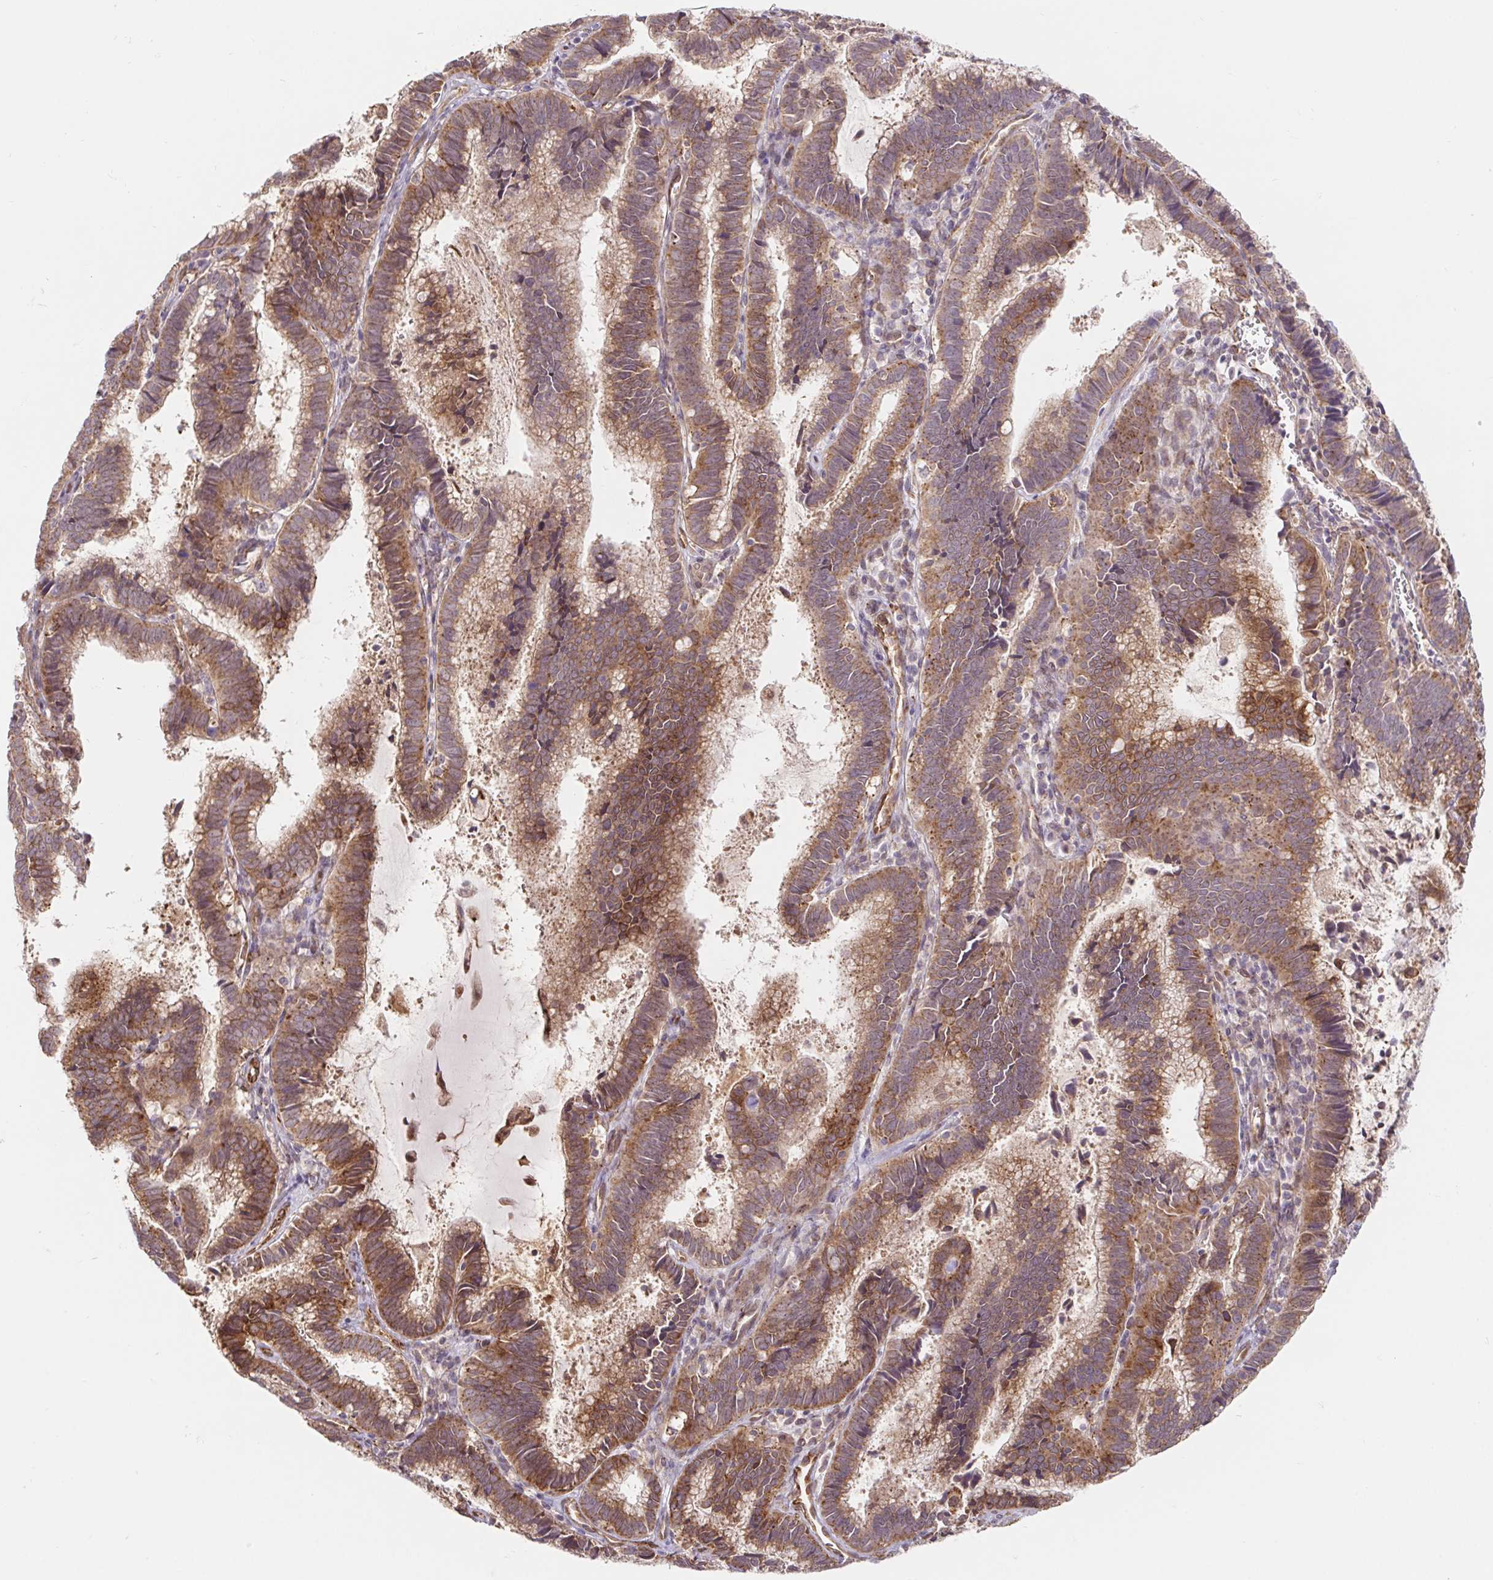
{"staining": {"intensity": "moderate", "quantity": ">75%", "location": "cytoplasmic/membranous"}, "tissue": "cervical cancer", "cell_type": "Tumor cells", "image_type": "cancer", "snomed": [{"axis": "morphology", "description": "Adenocarcinoma, NOS"}, {"axis": "topography", "description": "Cervix"}], "caption": "Immunohistochemical staining of cervical adenocarcinoma shows moderate cytoplasmic/membranous protein positivity in approximately >75% of tumor cells. The staining was performed using DAB (3,3'-diaminobenzidine) to visualize the protein expression in brown, while the nuclei were stained in blue with hematoxylin (Magnification: 20x).", "gene": "LYPD5", "patient": {"sex": "female", "age": 61}}